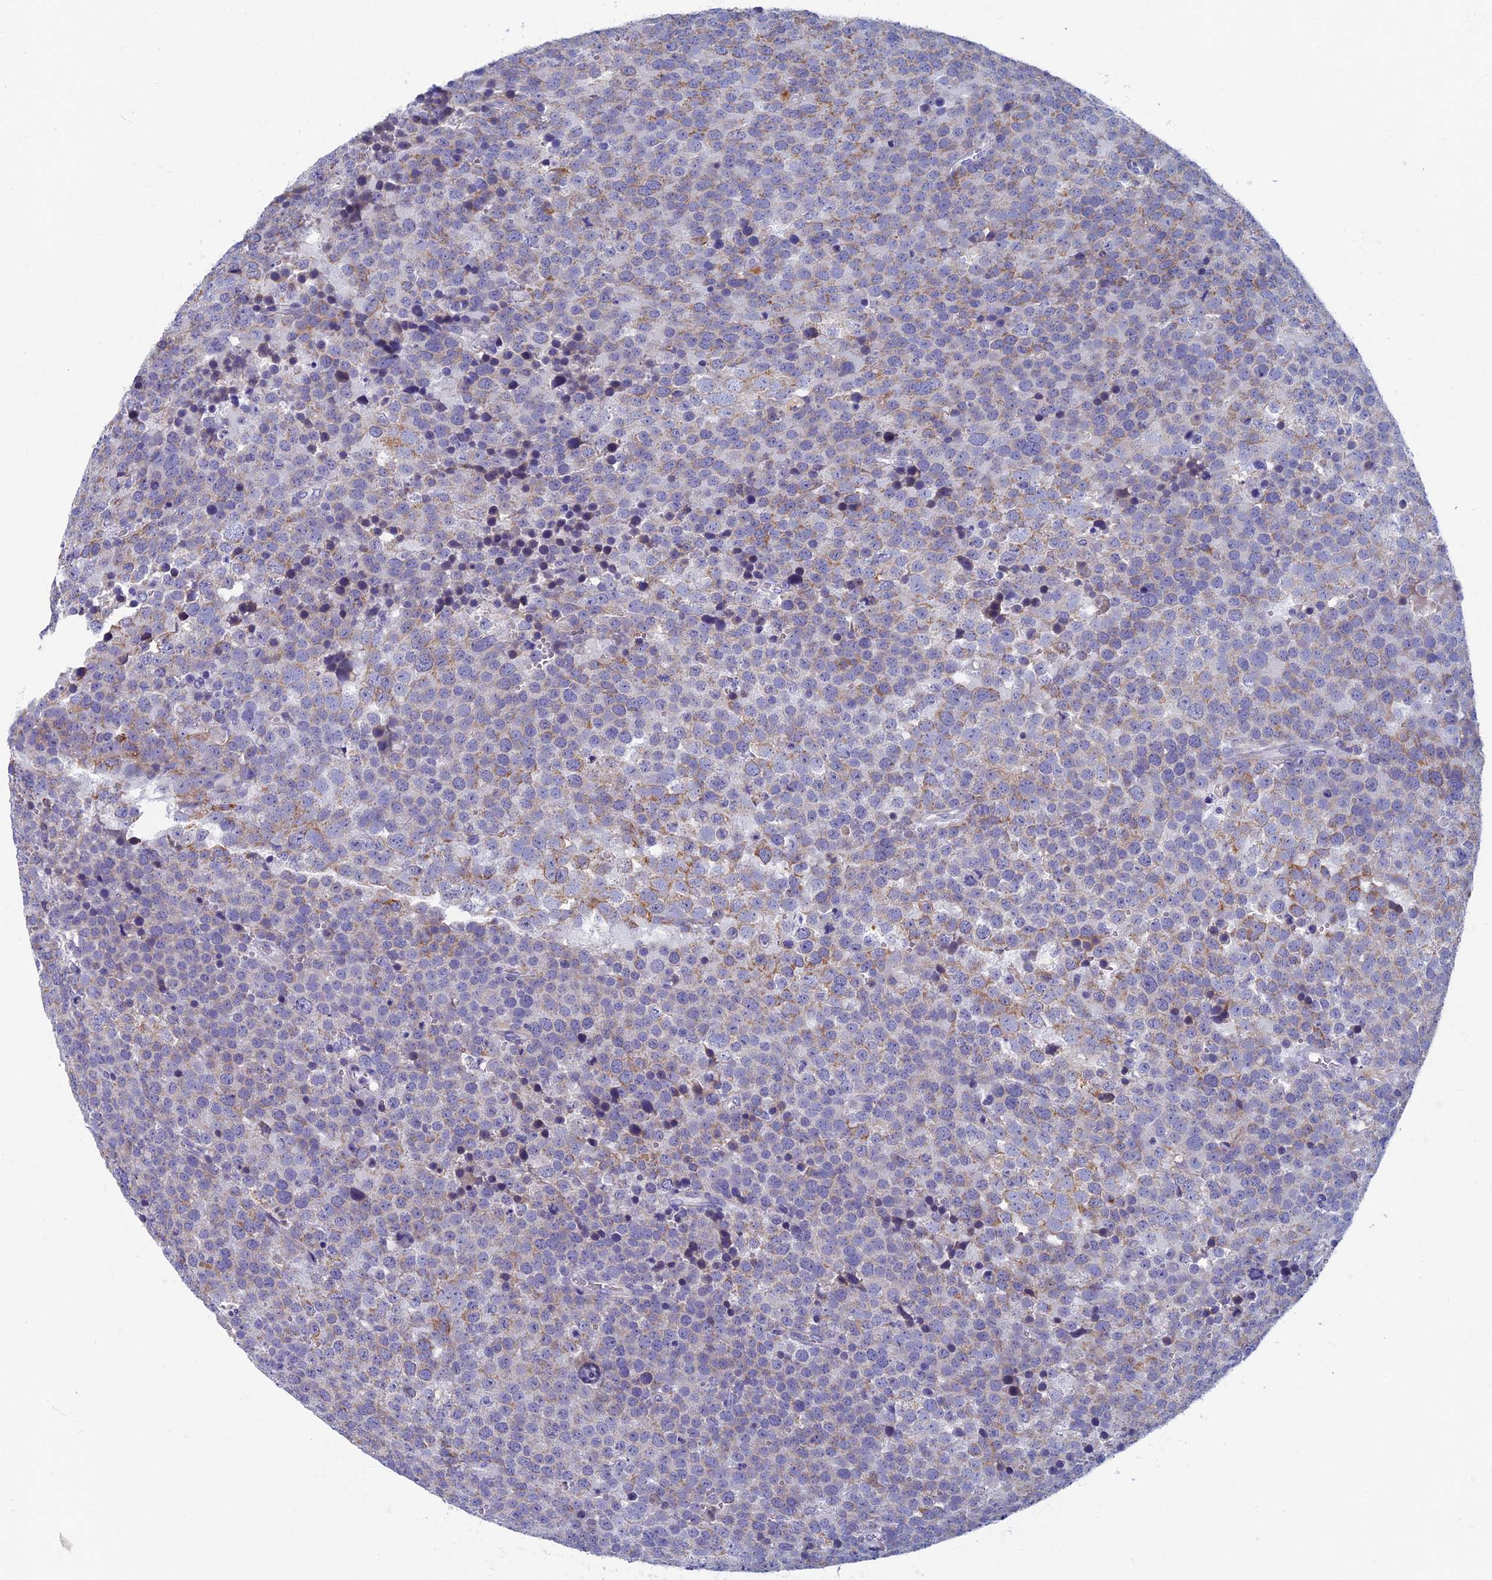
{"staining": {"intensity": "moderate", "quantity": "<25%", "location": "cytoplasmic/membranous"}, "tissue": "testis cancer", "cell_type": "Tumor cells", "image_type": "cancer", "snomed": [{"axis": "morphology", "description": "Seminoma, NOS"}, {"axis": "topography", "description": "Testis"}], "caption": "This is an image of immunohistochemistry staining of testis seminoma, which shows moderate positivity in the cytoplasmic/membranous of tumor cells.", "gene": "OAT", "patient": {"sex": "male", "age": 71}}